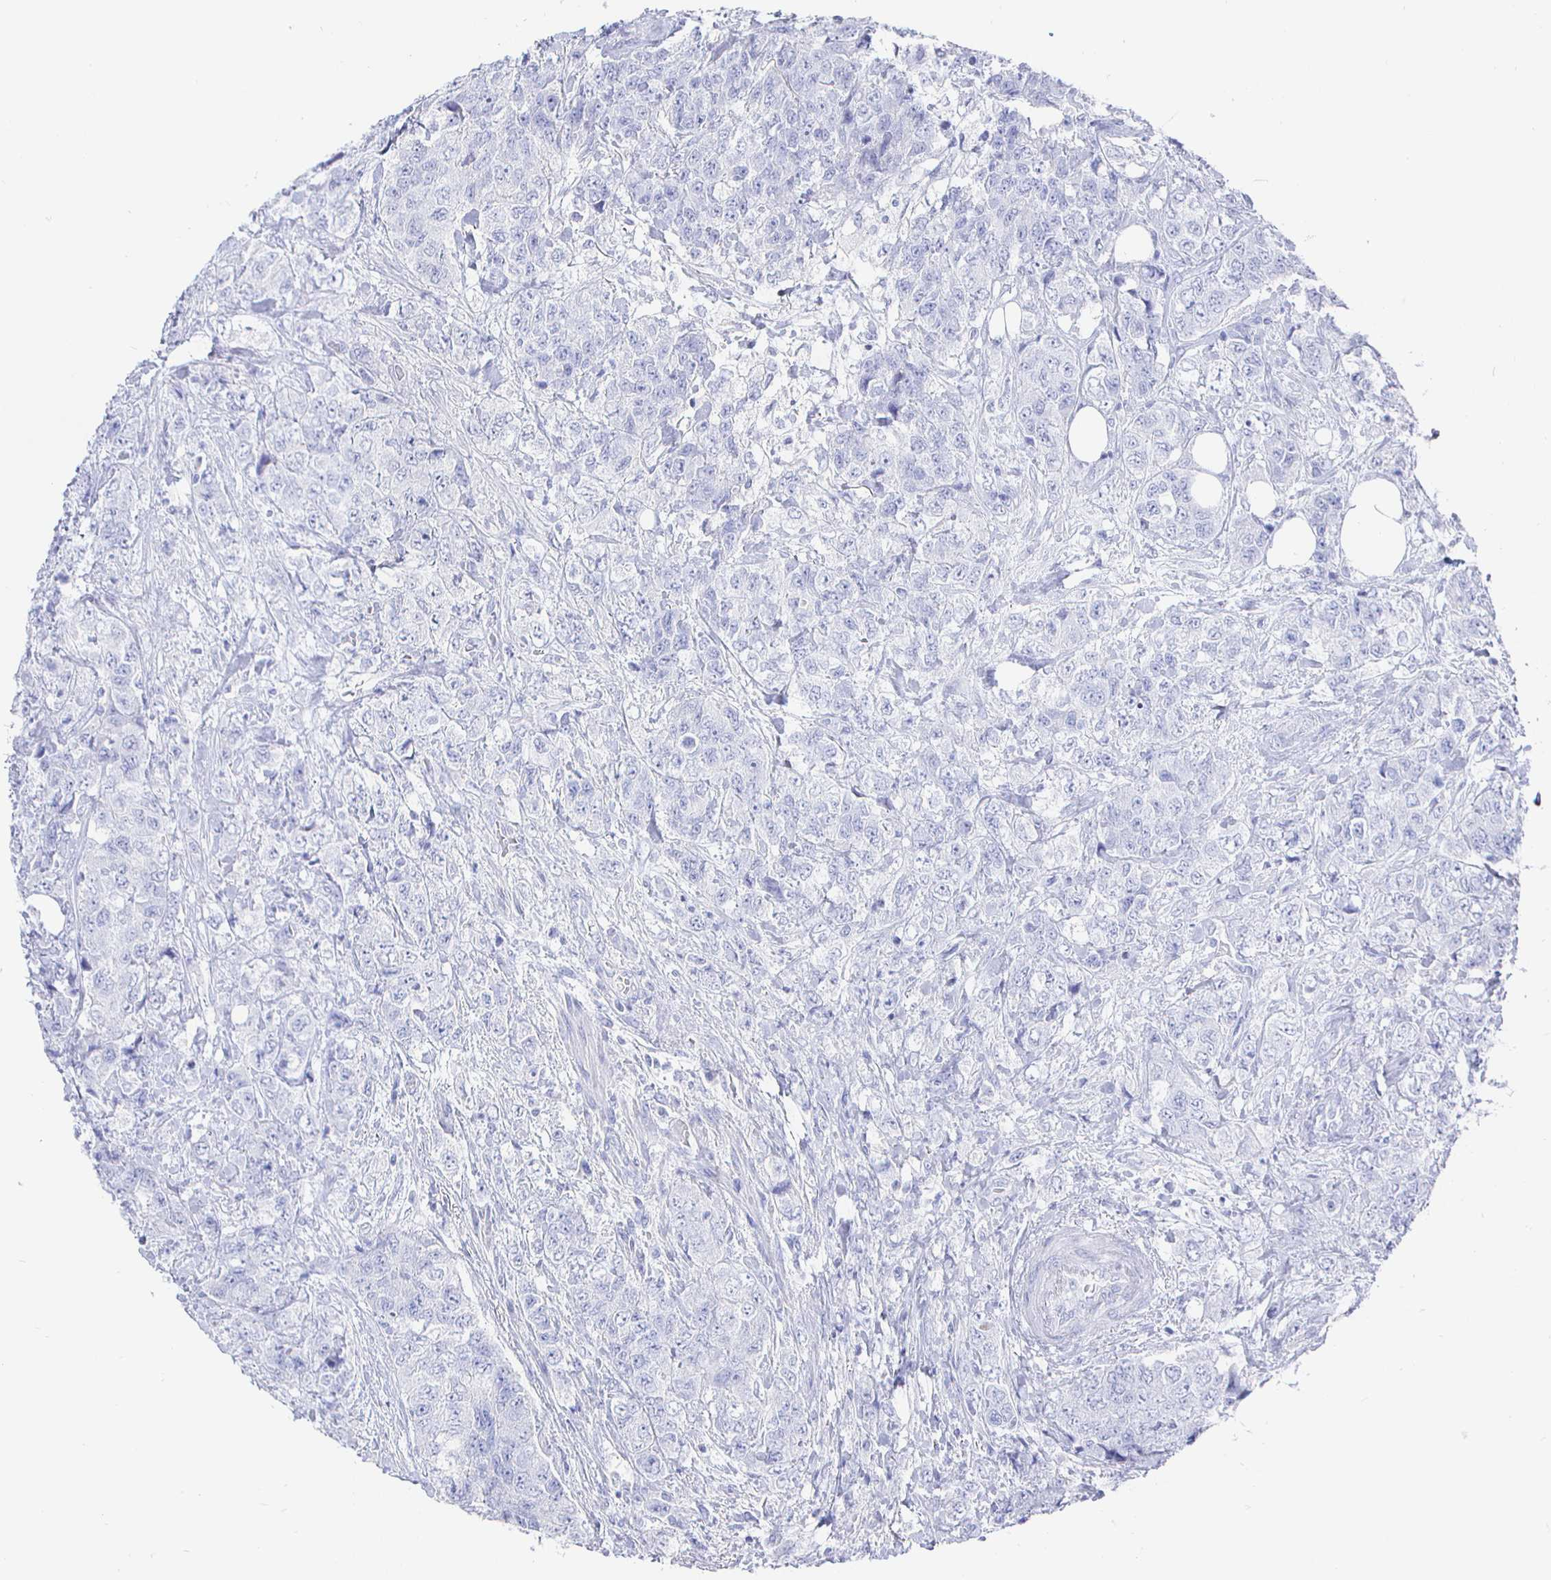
{"staining": {"intensity": "negative", "quantity": "none", "location": "none"}, "tissue": "urothelial cancer", "cell_type": "Tumor cells", "image_type": "cancer", "snomed": [{"axis": "morphology", "description": "Urothelial carcinoma, High grade"}, {"axis": "topography", "description": "Urinary bladder"}], "caption": "Immunohistochemistry image of human urothelial cancer stained for a protein (brown), which reveals no expression in tumor cells.", "gene": "CLCA1", "patient": {"sex": "female", "age": 78}}